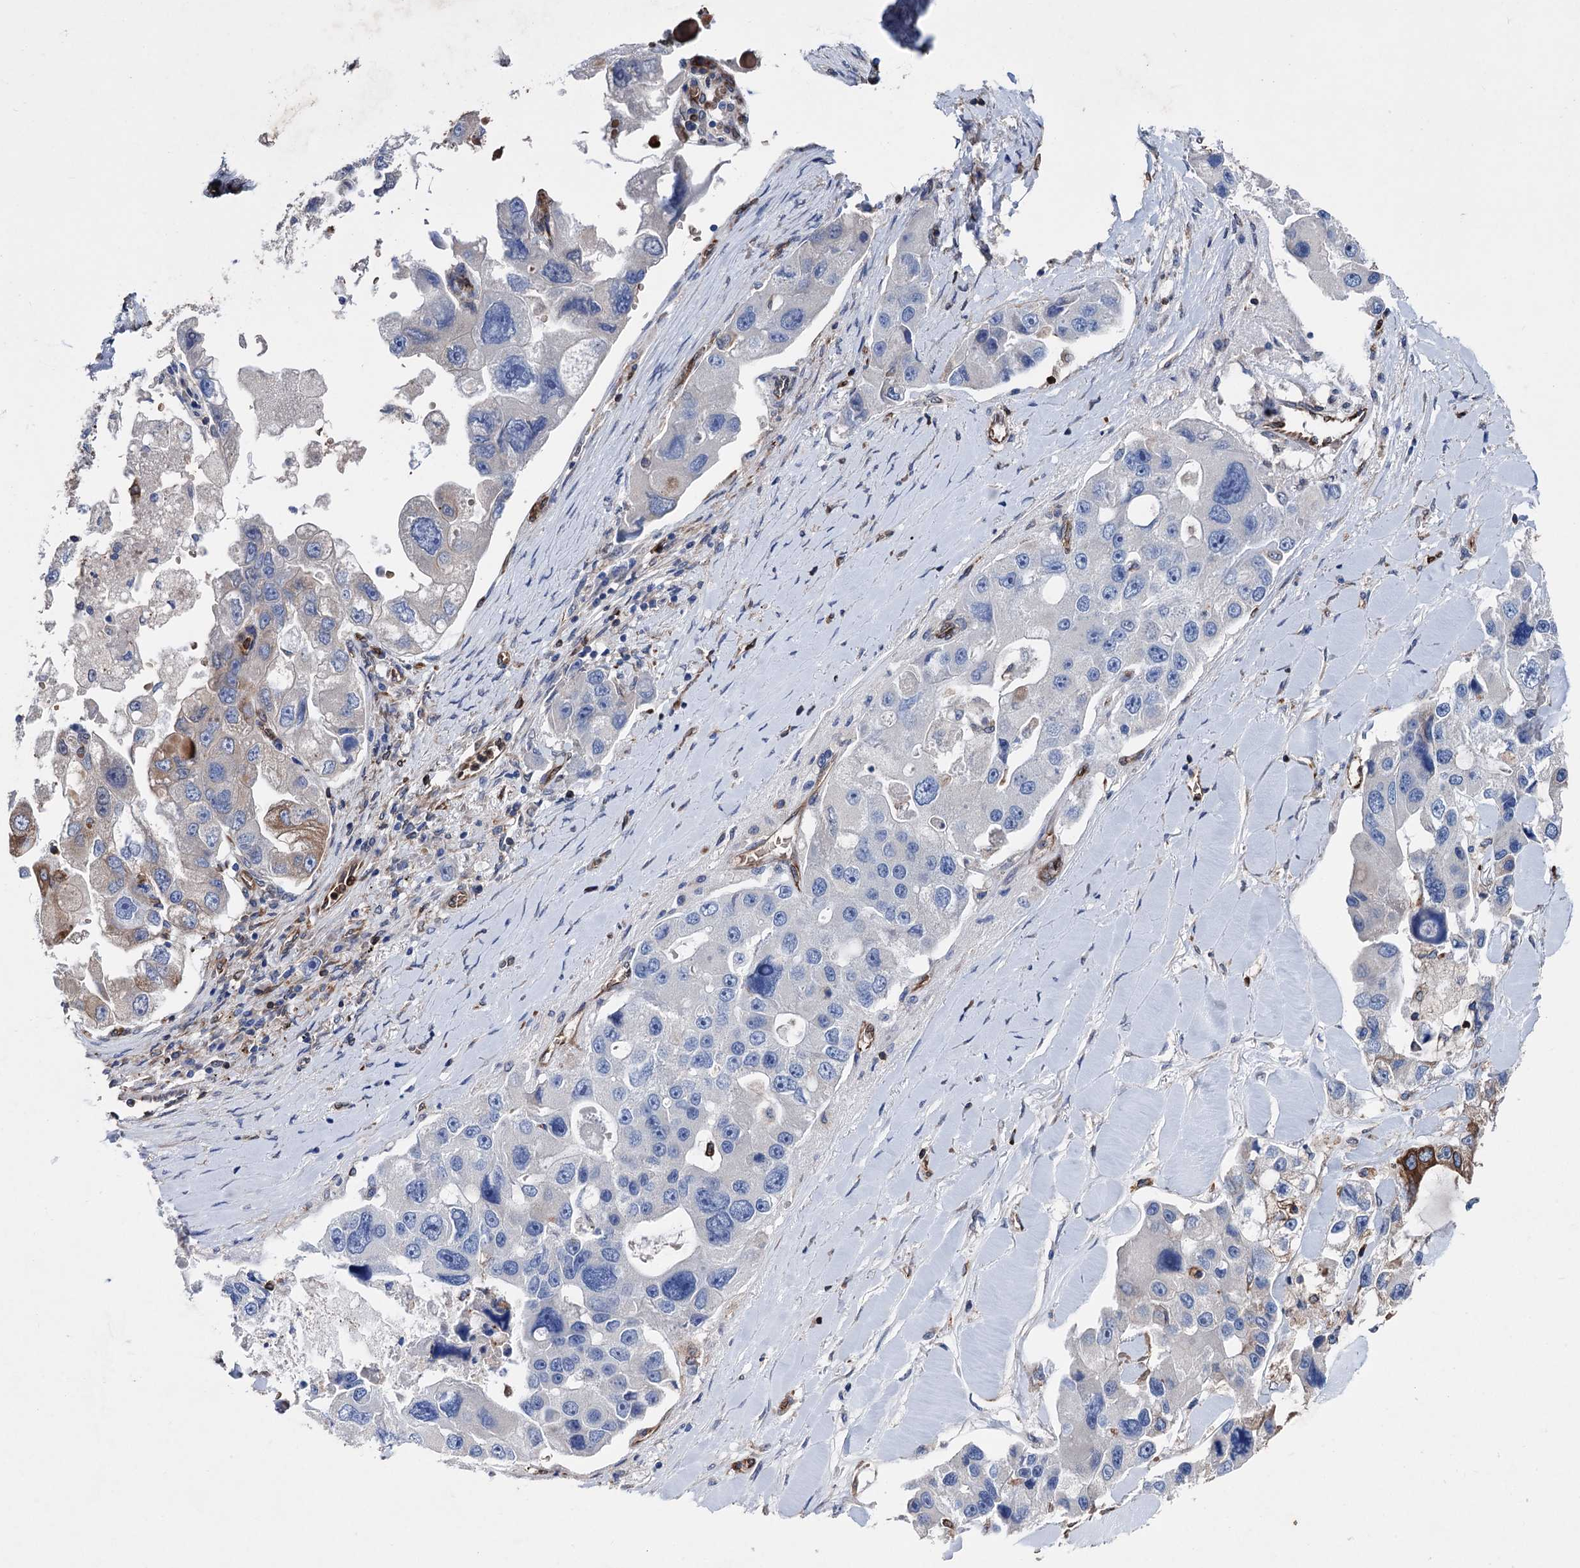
{"staining": {"intensity": "strong", "quantity": "<25%", "location": "cytoplasmic/membranous"}, "tissue": "lung cancer", "cell_type": "Tumor cells", "image_type": "cancer", "snomed": [{"axis": "morphology", "description": "Adenocarcinoma, NOS"}, {"axis": "topography", "description": "Lung"}], "caption": "Protein staining shows strong cytoplasmic/membranous staining in approximately <25% of tumor cells in lung cancer.", "gene": "STING1", "patient": {"sex": "female", "age": 54}}